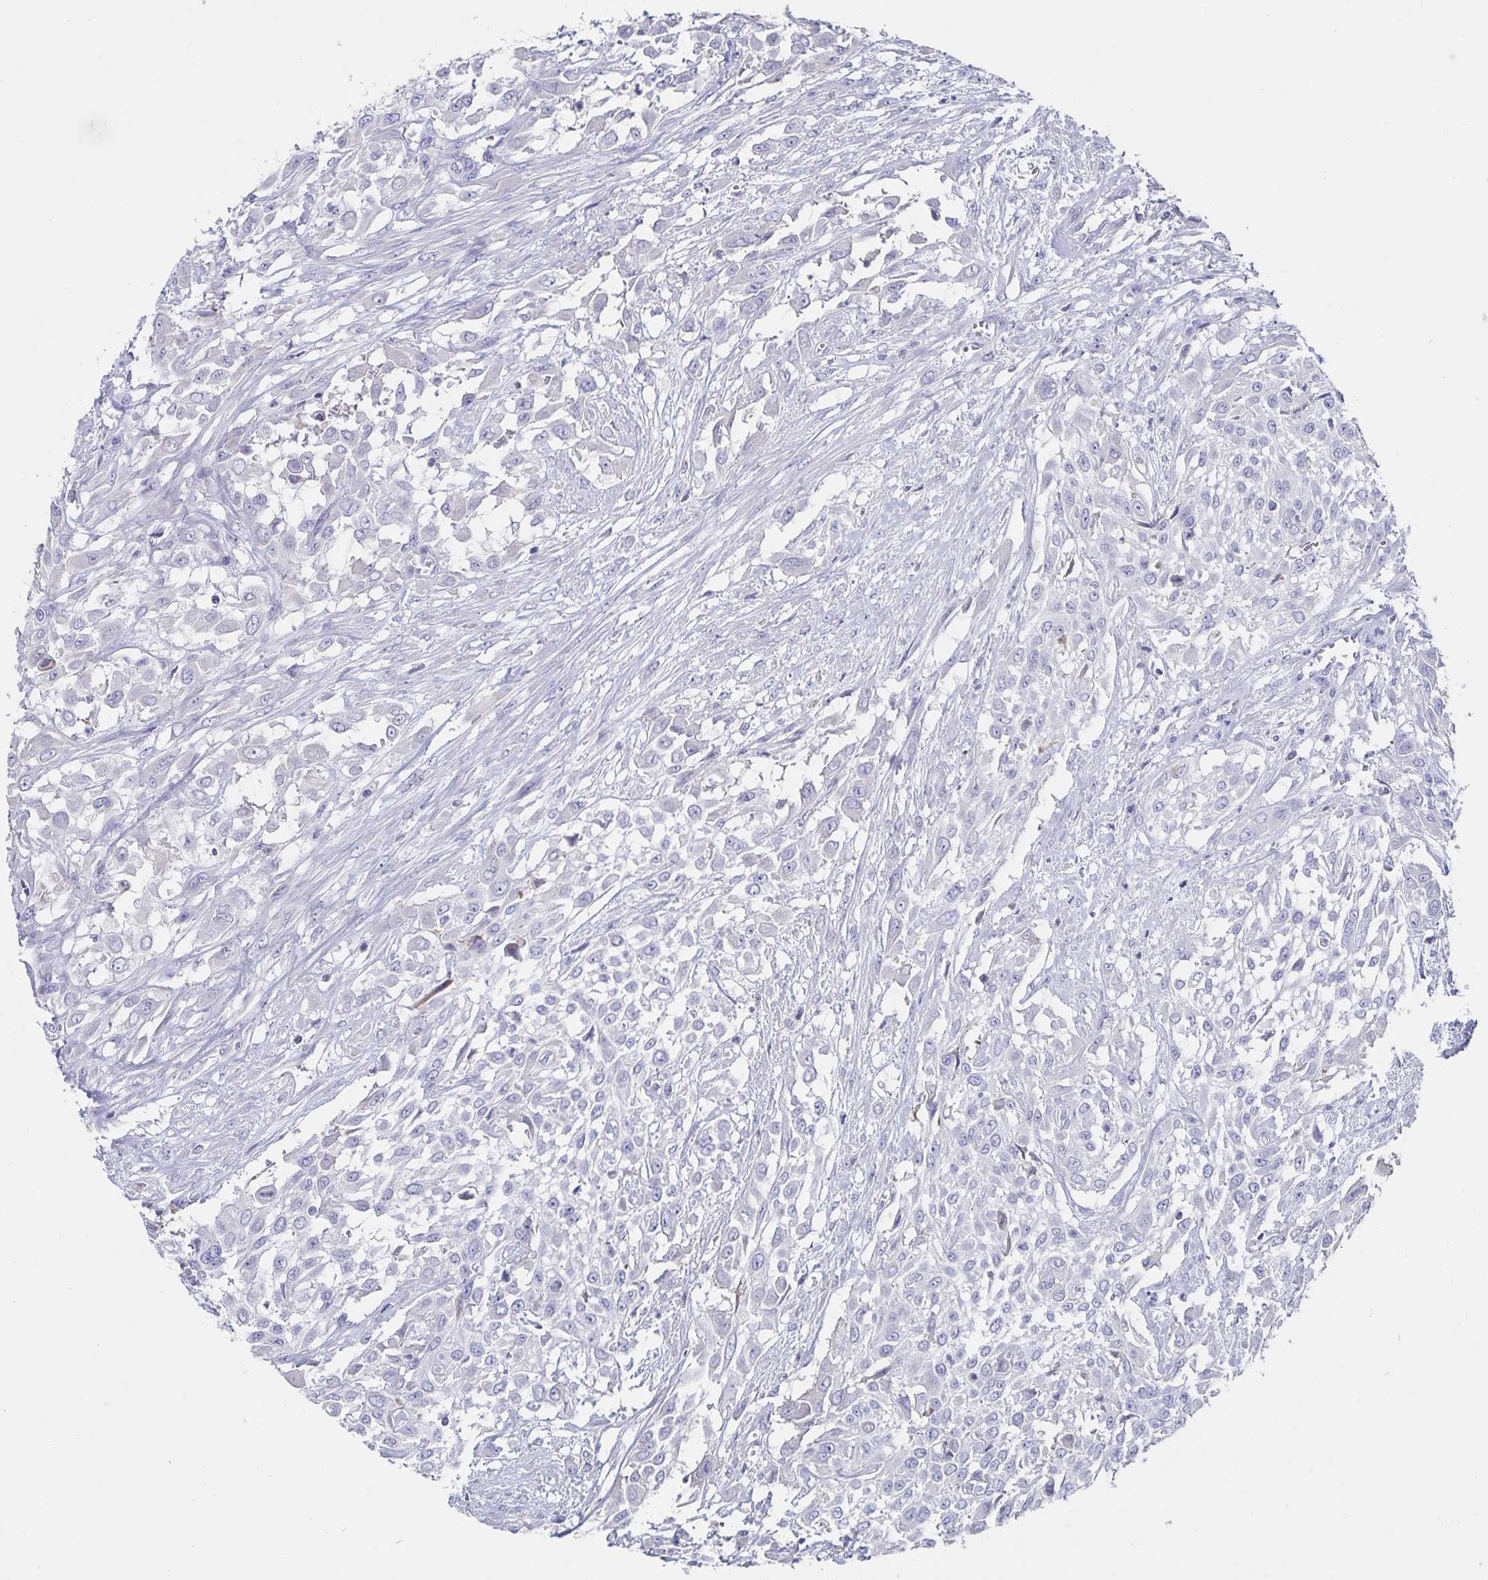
{"staining": {"intensity": "negative", "quantity": "none", "location": "none"}, "tissue": "urothelial cancer", "cell_type": "Tumor cells", "image_type": "cancer", "snomed": [{"axis": "morphology", "description": "Urothelial carcinoma, High grade"}, {"axis": "topography", "description": "Urinary bladder"}], "caption": "This is a micrograph of IHC staining of high-grade urothelial carcinoma, which shows no expression in tumor cells.", "gene": "CFAP69", "patient": {"sex": "male", "age": 57}}